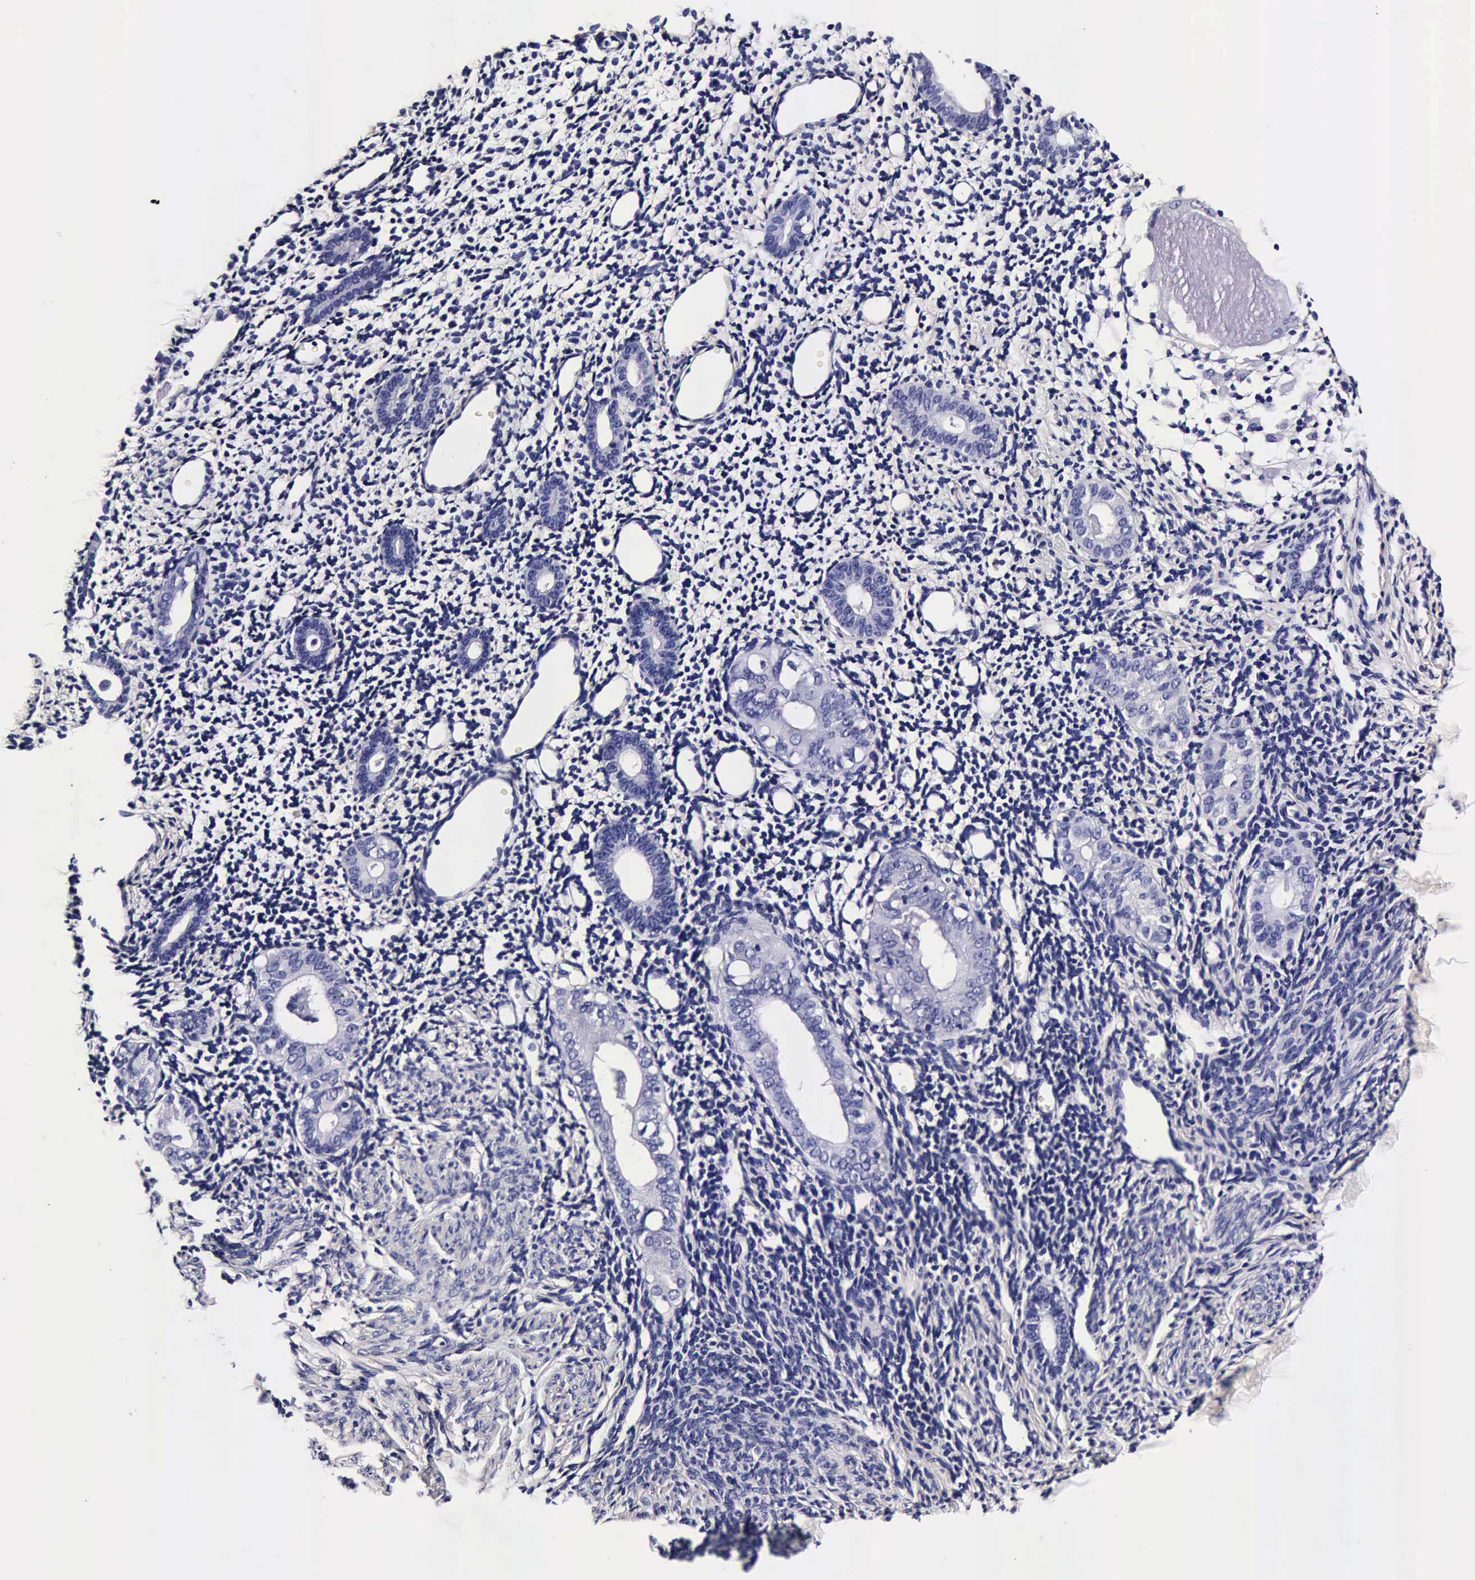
{"staining": {"intensity": "negative", "quantity": "none", "location": "none"}, "tissue": "endometrium", "cell_type": "Cells in endometrial stroma", "image_type": "normal", "snomed": [{"axis": "morphology", "description": "Normal tissue, NOS"}, {"axis": "morphology", "description": "Neoplasm, benign, NOS"}, {"axis": "topography", "description": "Uterus"}], "caption": "High power microscopy micrograph of an immunohistochemistry (IHC) histopathology image of normal endometrium, revealing no significant staining in cells in endometrial stroma.", "gene": "IAPP", "patient": {"sex": "female", "age": 55}}